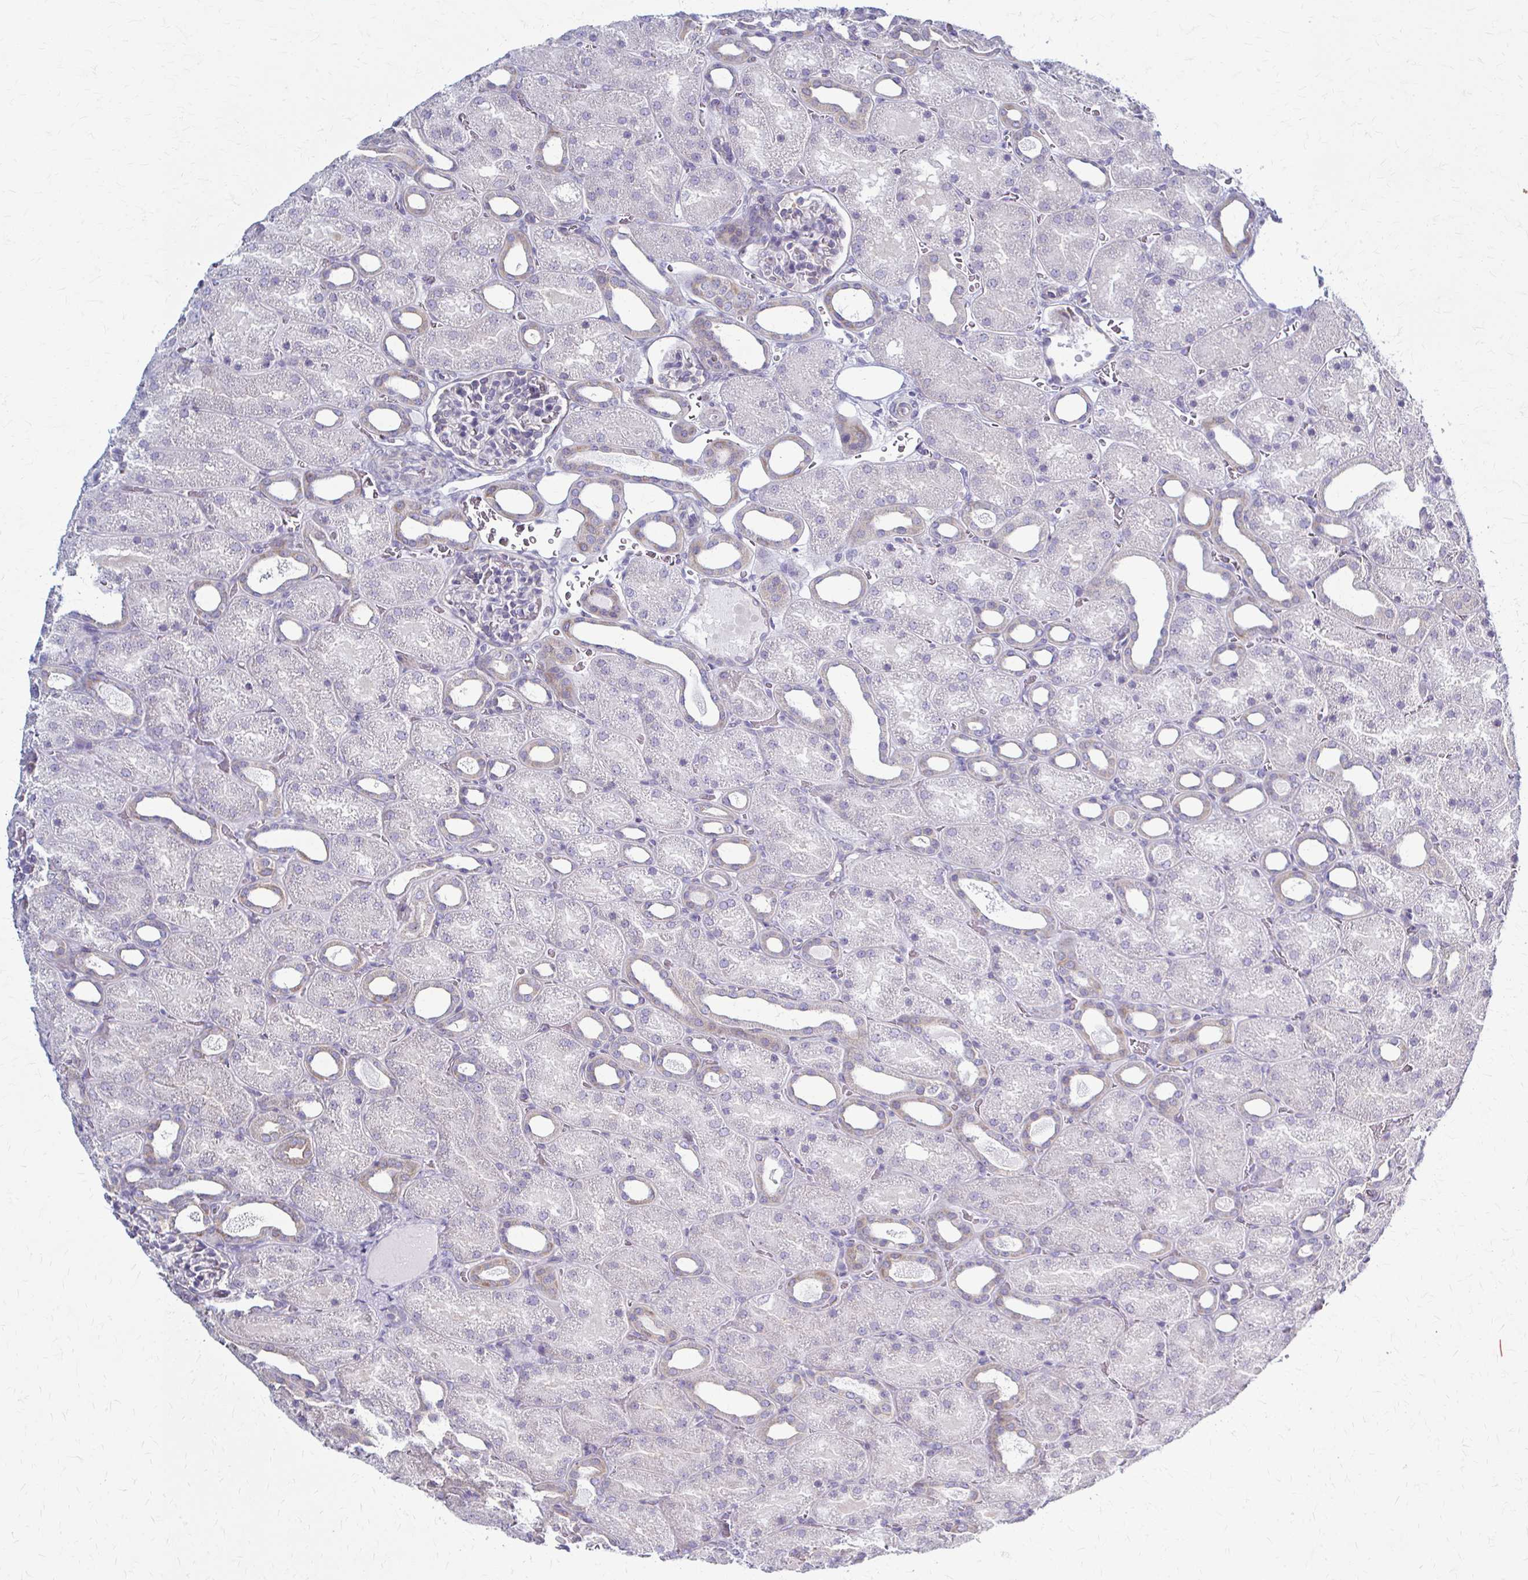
{"staining": {"intensity": "moderate", "quantity": "<25%", "location": "cytoplasmic/membranous"}, "tissue": "kidney", "cell_type": "Cells in glomeruli", "image_type": "normal", "snomed": [{"axis": "morphology", "description": "Normal tissue, NOS"}, {"axis": "topography", "description": "Kidney"}], "caption": "Moderate cytoplasmic/membranous staining is present in about <25% of cells in glomeruli in normal kidney.", "gene": "PRKRA", "patient": {"sex": "male", "age": 2}}